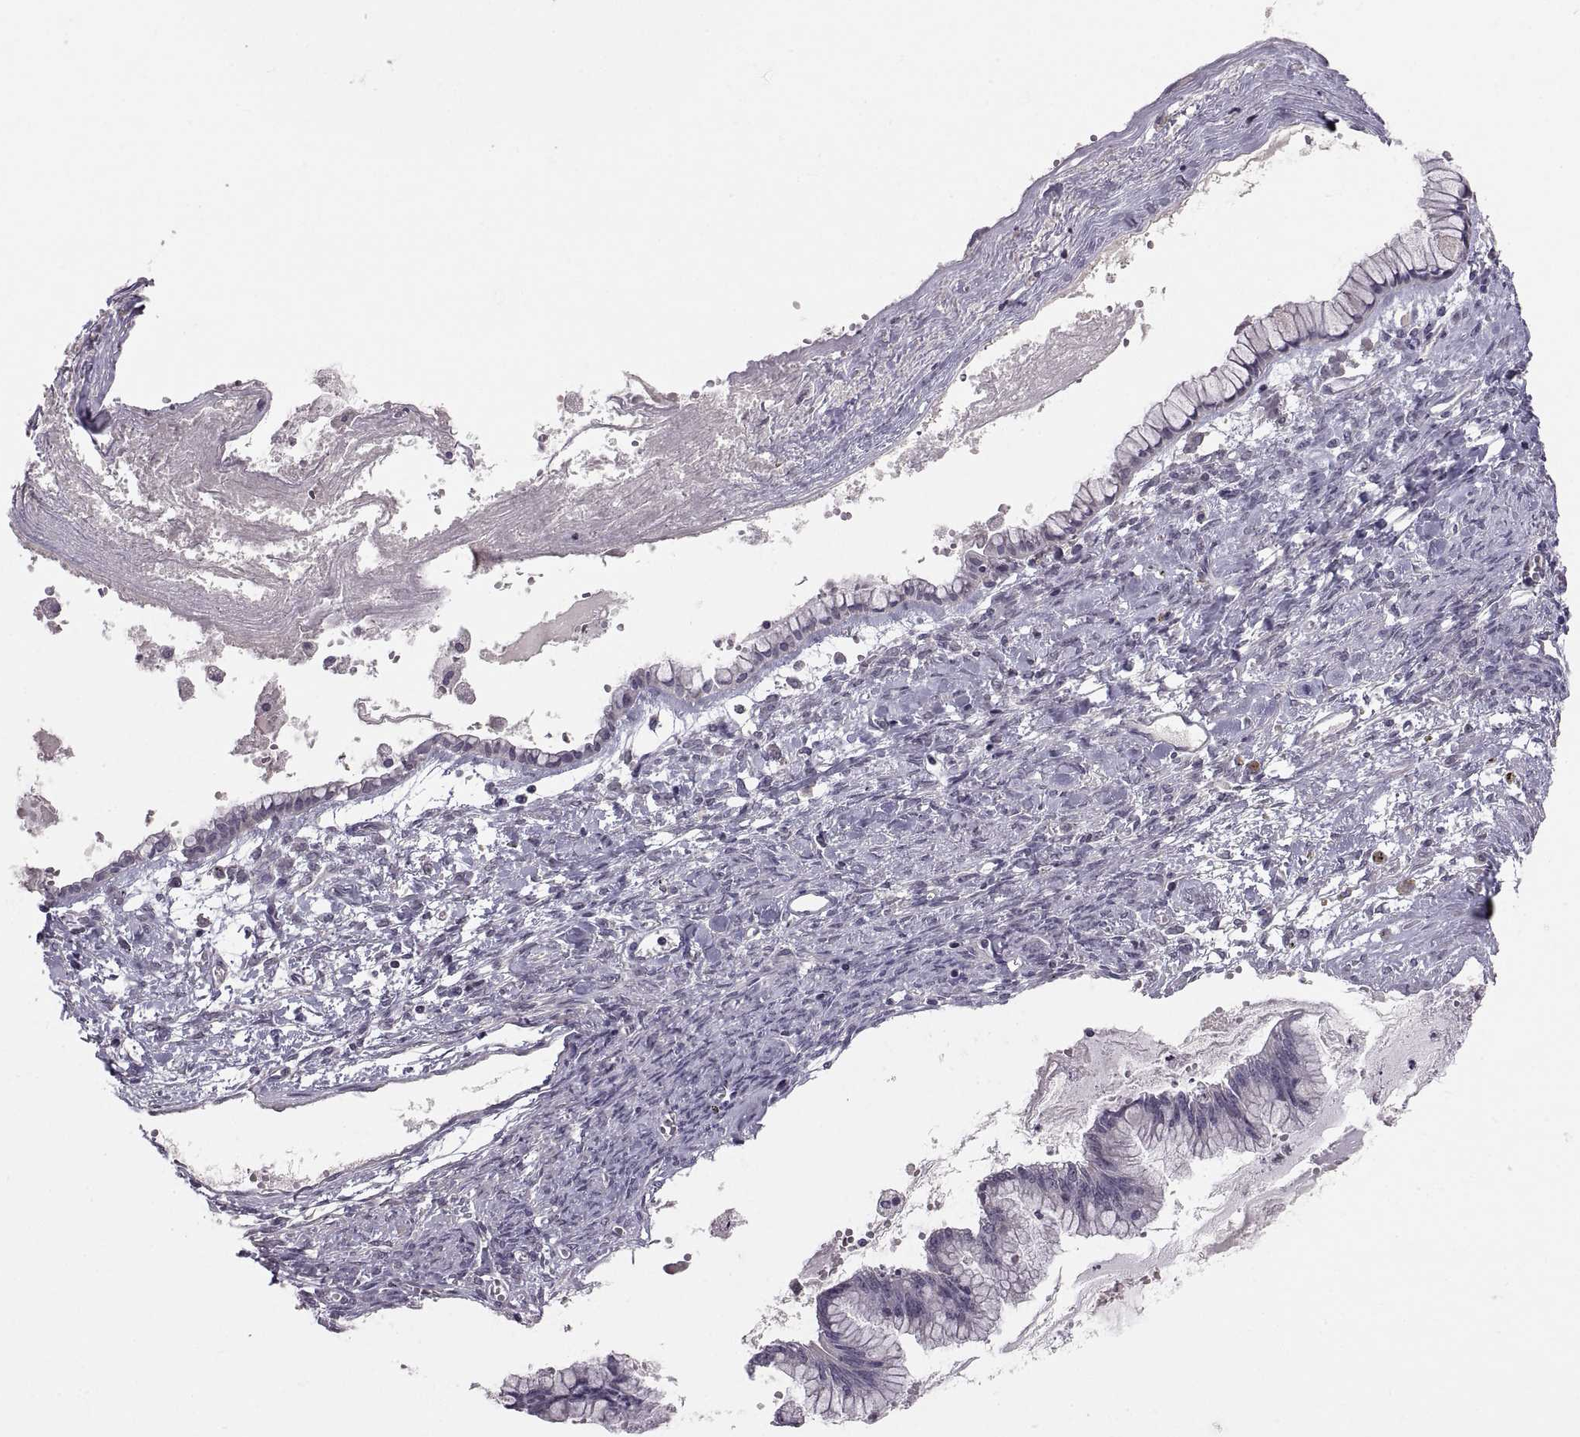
{"staining": {"intensity": "negative", "quantity": "none", "location": "none"}, "tissue": "ovarian cancer", "cell_type": "Tumor cells", "image_type": "cancer", "snomed": [{"axis": "morphology", "description": "Cystadenocarcinoma, mucinous, NOS"}, {"axis": "topography", "description": "Ovary"}], "caption": "Micrograph shows no protein expression in tumor cells of ovarian mucinous cystadenocarcinoma tissue. (DAB immunohistochemistry with hematoxylin counter stain).", "gene": "PAX2", "patient": {"sex": "female", "age": 67}}